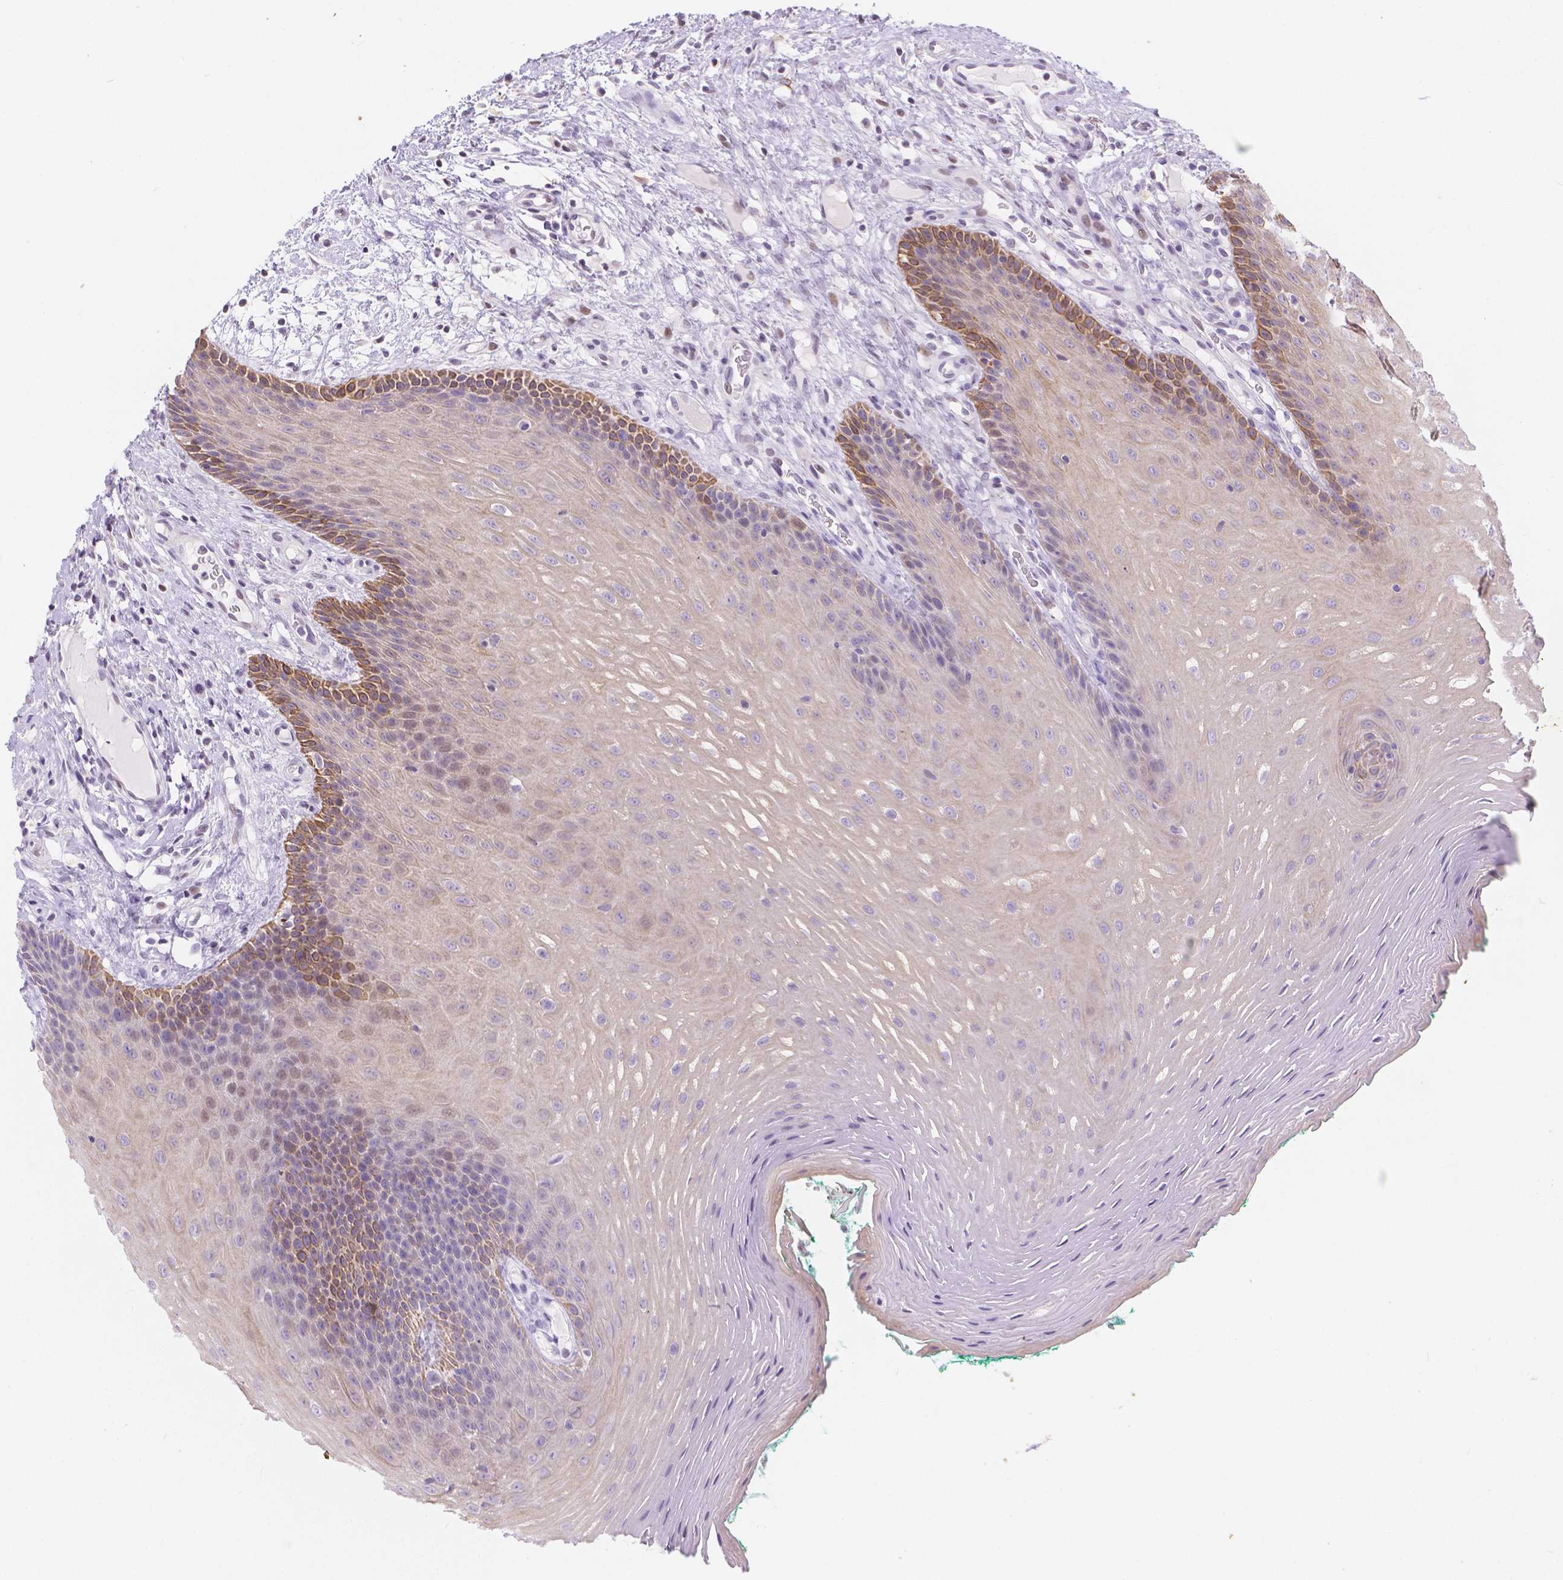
{"staining": {"intensity": "strong", "quantity": "<25%", "location": "cytoplasmic/membranous"}, "tissue": "oral mucosa", "cell_type": "Squamous epithelial cells", "image_type": "normal", "snomed": [{"axis": "morphology", "description": "Normal tissue, NOS"}, {"axis": "morphology", "description": "Squamous cell carcinoma, NOS"}, {"axis": "topography", "description": "Oral tissue"}, {"axis": "topography", "description": "Head-Neck"}], "caption": "Immunohistochemical staining of benign human oral mucosa shows strong cytoplasmic/membranous protein staining in approximately <25% of squamous epithelial cells.", "gene": "DMWD", "patient": {"sex": "male", "age": 78}}